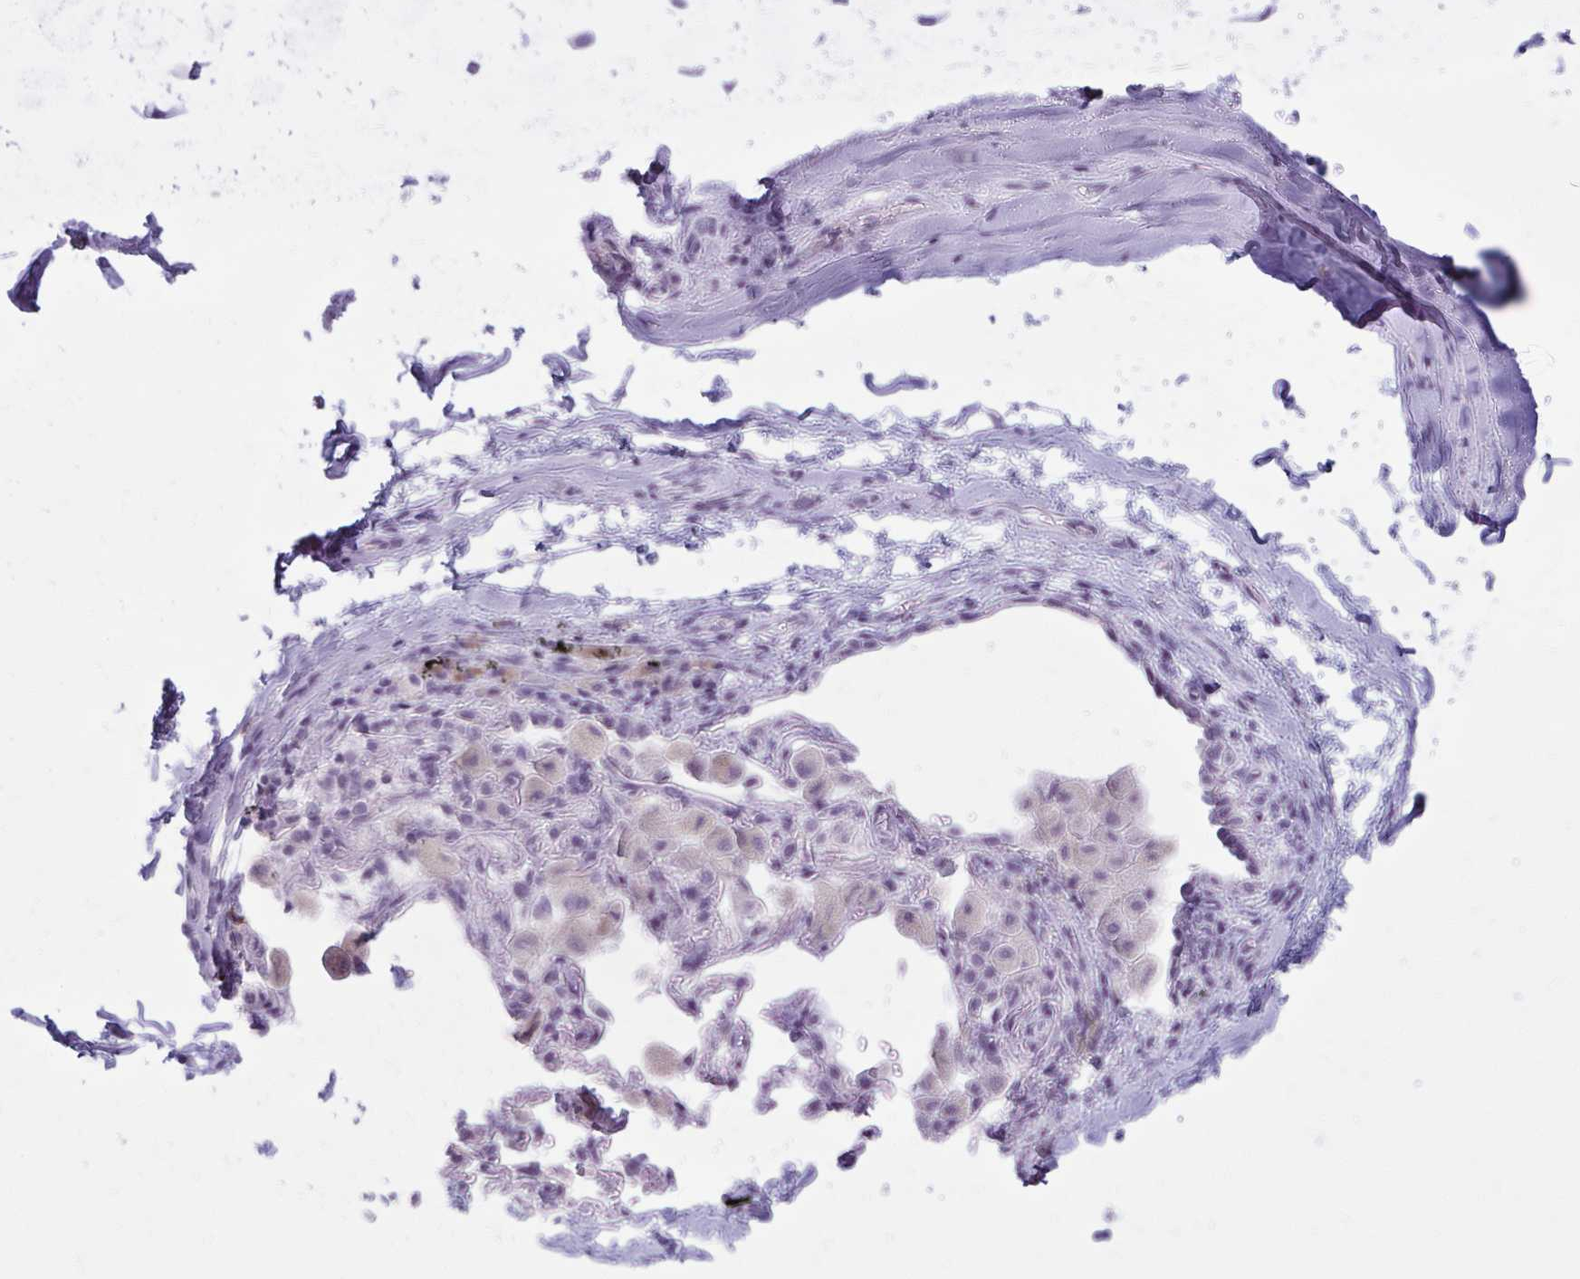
{"staining": {"intensity": "negative", "quantity": "none", "location": "none"}, "tissue": "adipose tissue", "cell_type": "Adipocytes", "image_type": "normal", "snomed": [{"axis": "morphology", "description": "Normal tissue, NOS"}, {"axis": "topography", "description": "Cartilage tissue"}, {"axis": "topography", "description": "Bronchus"}], "caption": "Immunohistochemistry of benign human adipose tissue demonstrates no expression in adipocytes.", "gene": "OR4B1", "patient": {"sex": "male", "age": 64}}